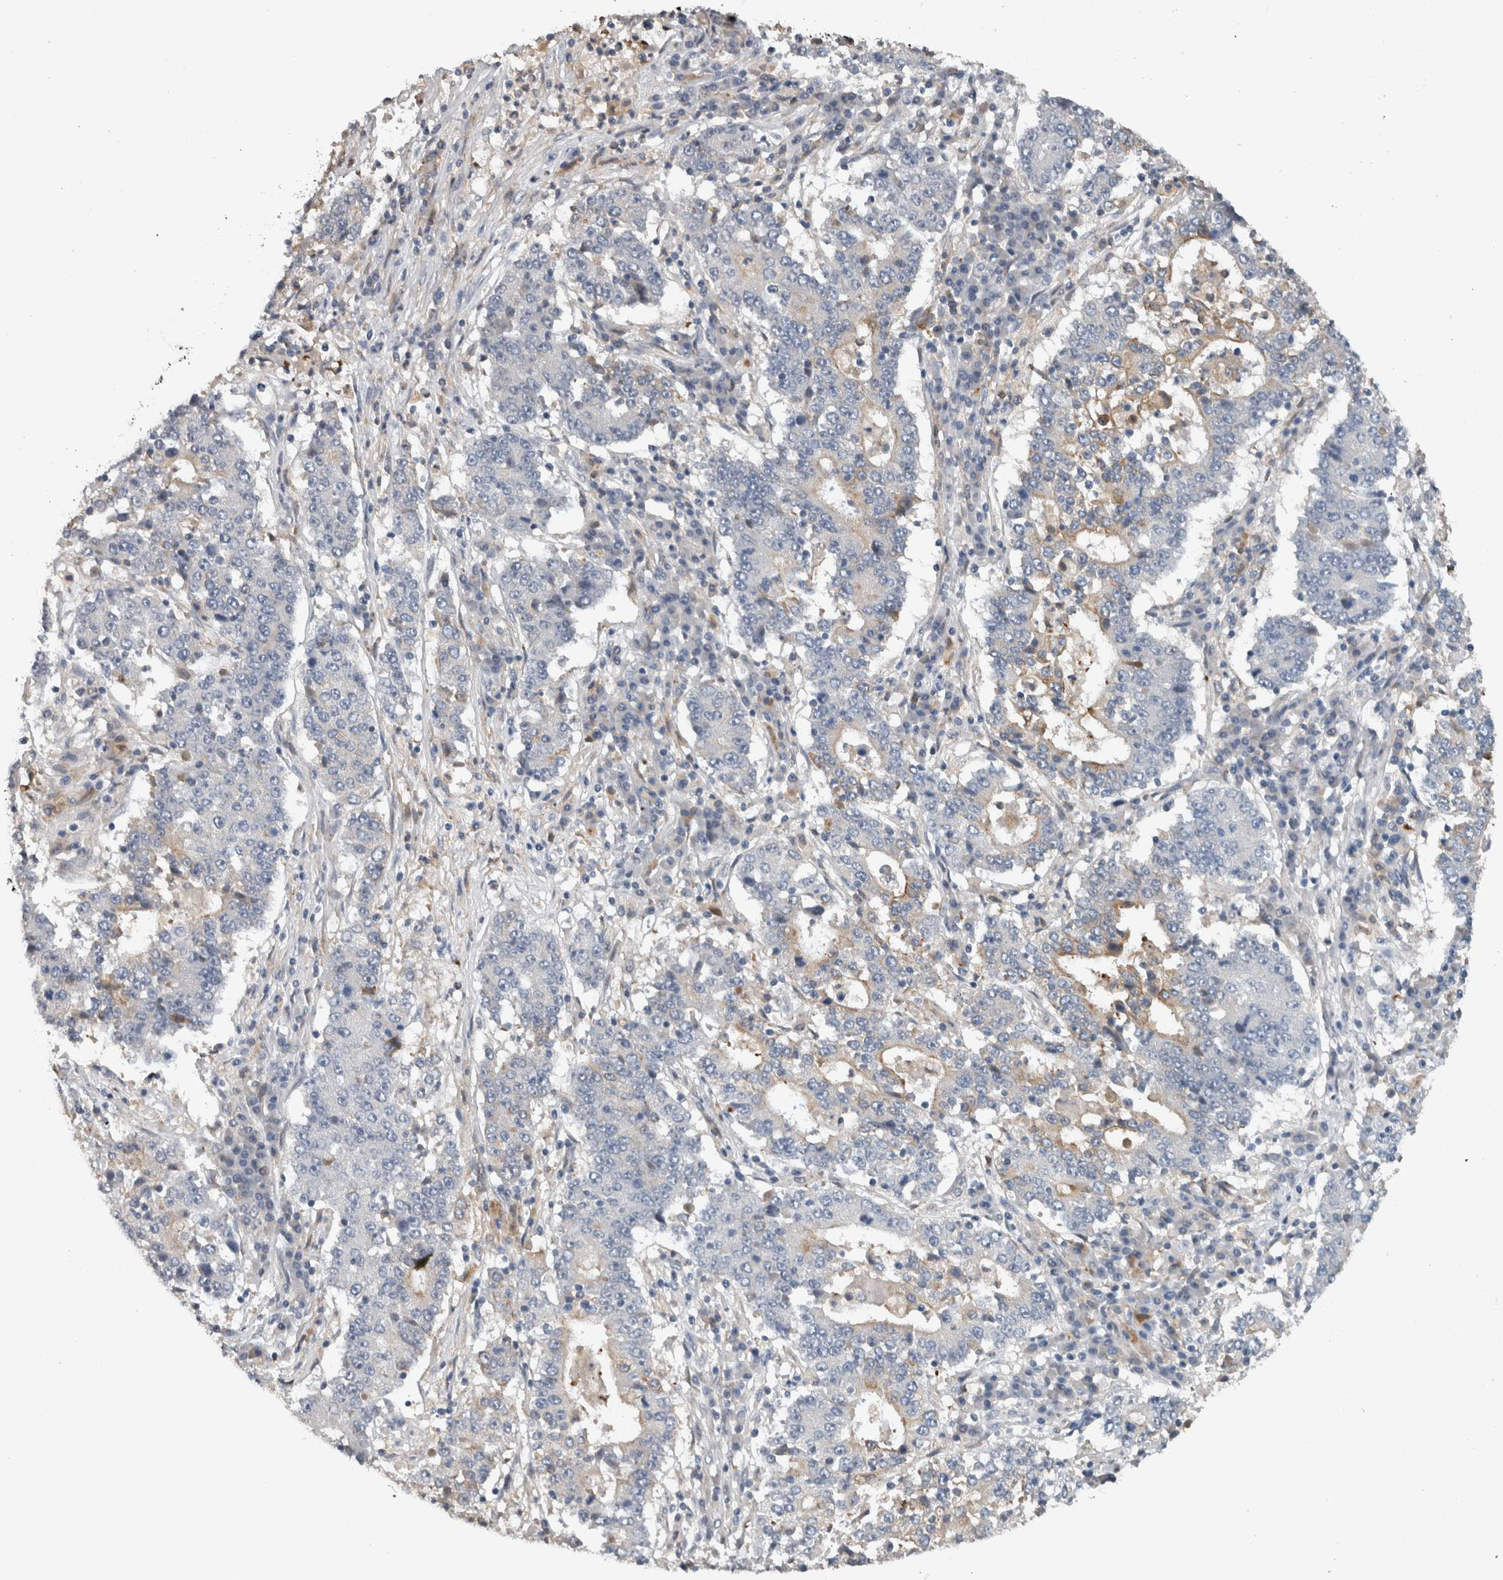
{"staining": {"intensity": "weak", "quantity": "<25%", "location": "cytoplasmic/membranous"}, "tissue": "stomach cancer", "cell_type": "Tumor cells", "image_type": "cancer", "snomed": [{"axis": "morphology", "description": "Adenocarcinoma, NOS"}, {"axis": "topography", "description": "Stomach"}], "caption": "This photomicrograph is of stomach cancer (adenocarcinoma) stained with immunohistochemistry to label a protein in brown with the nuclei are counter-stained blue. There is no staining in tumor cells.", "gene": "HEXD", "patient": {"sex": "male", "age": 59}}